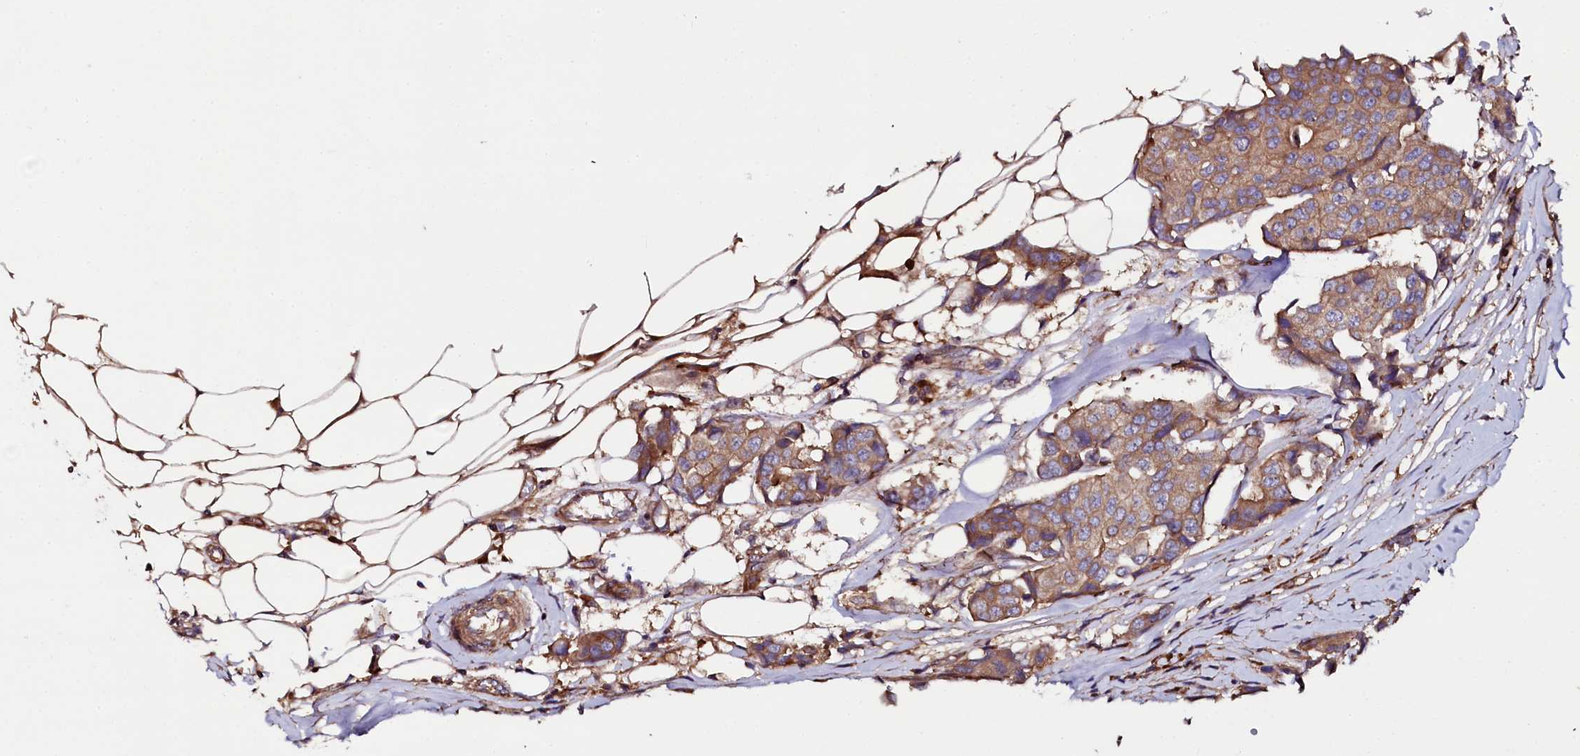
{"staining": {"intensity": "moderate", "quantity": ">75%", "location": "cytoplasmic/membranous"}, "tissue": "breast cancer", "cell_type": "Tumor cells", "image_type": "cancer", "snomed": [{"axis": "morphology", "description": "Duct carcinoma"}, {"axis": "topography", "description": "Breast"}], "caption": "IHC photomicrograph of human invasive ductal carcinoma (breast) stained for a protein (brown), which demonstrates medium levels of moderate cytoplasmic/membranous expression in approximately >75% of tumor cells.", "gene": "USPL1", "patient": {"sex": "female", "age": 80}}